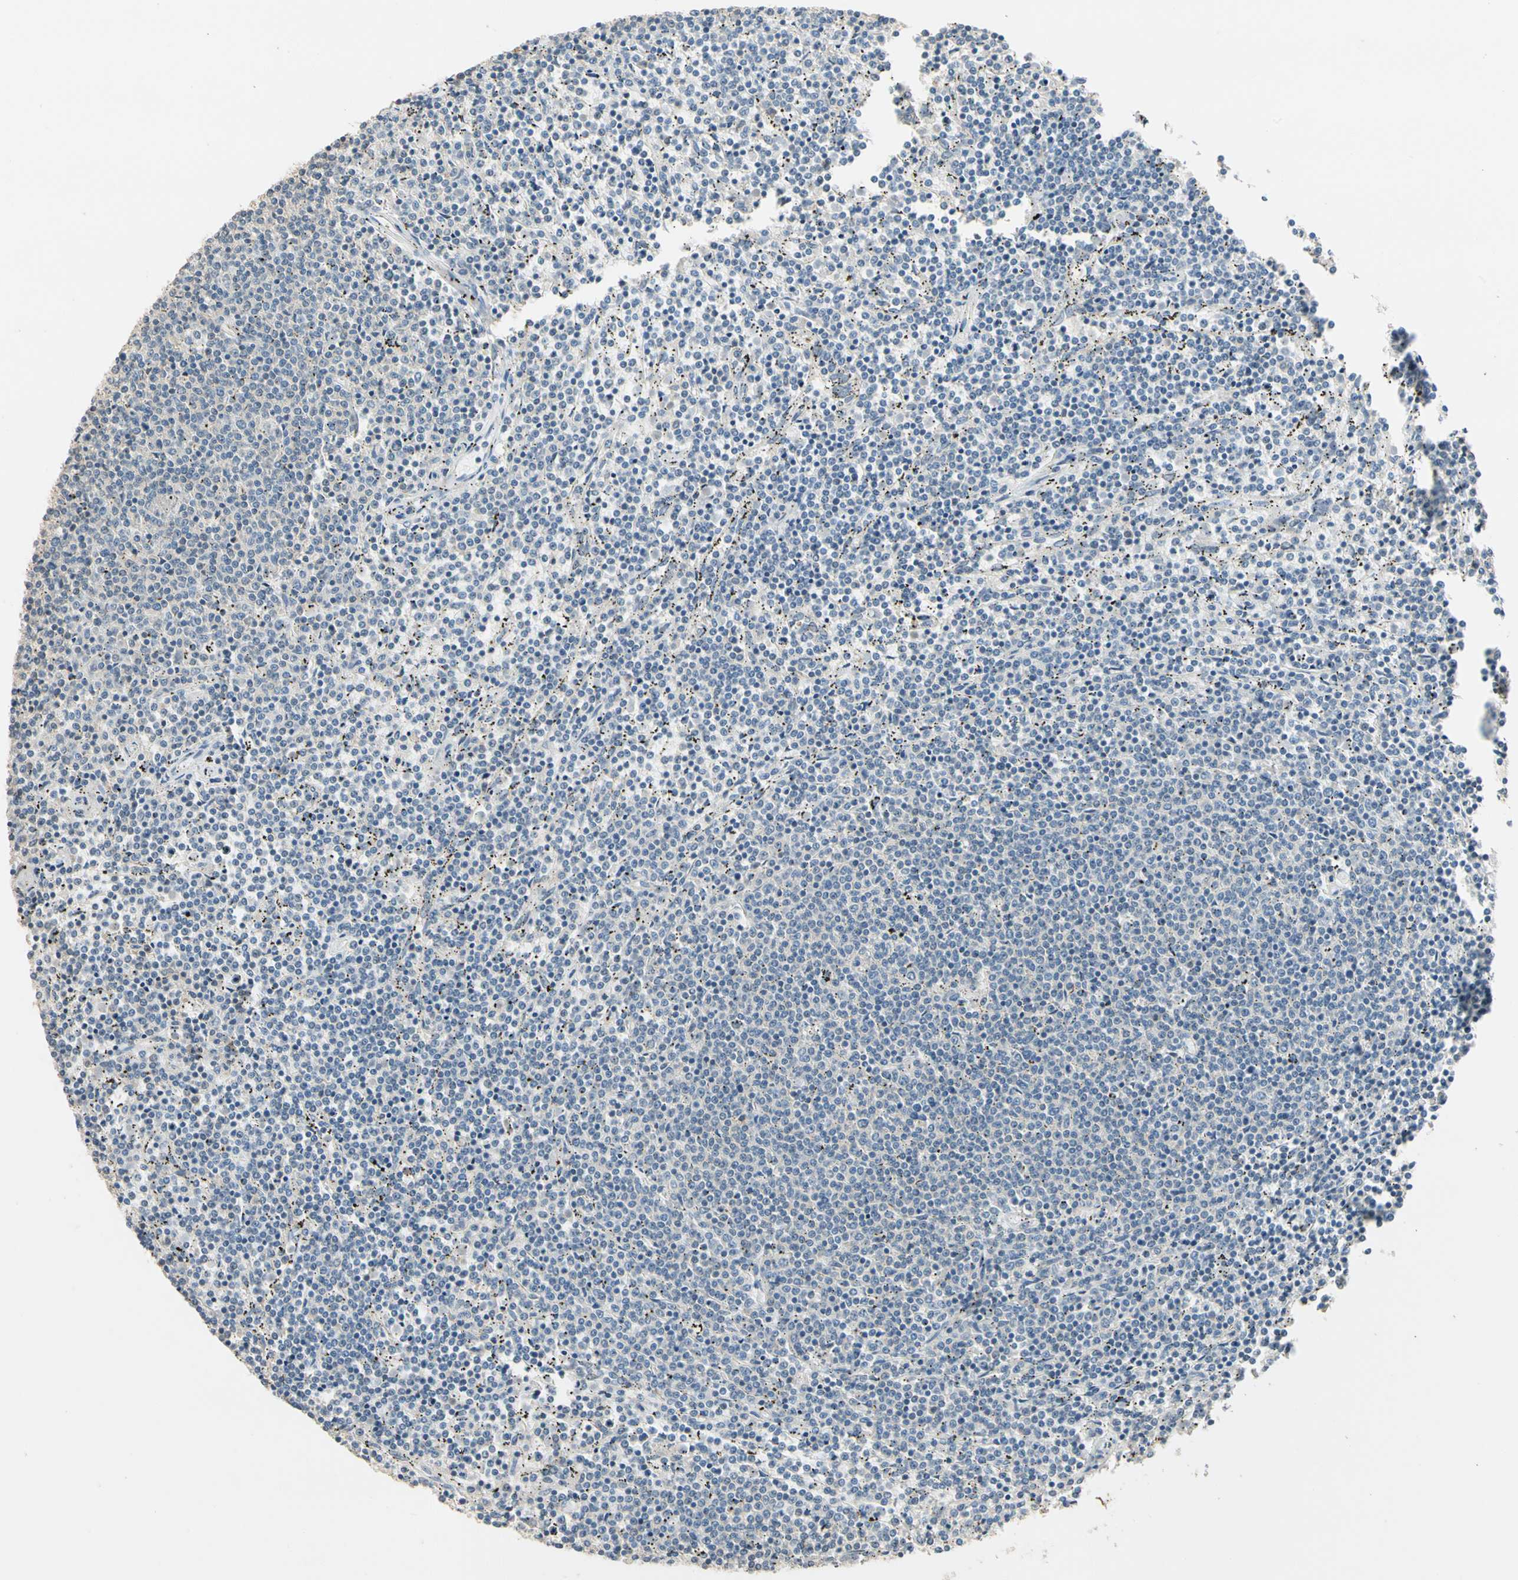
{"staining": {"intensity": "negative", "quantity": "none", "location": "none"}, "tissue": "lymphoma", "cell_type": "Tumor cells", "image_type": "cancer", "snomed": [{"axis": "morphology", "description": "Malignant lymphoma, non-Hodgkin's type, Low grade"}, {"axis": "topography", "description": "Spleen"}], "caption": "DAB (3,3'-diaminobenzidine) immunohistochemical staining of human malignant lymphoma, non-Hodgkin's type (low-grade) displays no significant expression in tumor cells.", "gene": "MAP3K7", "patient": {"sex": "female", "age": 50}}